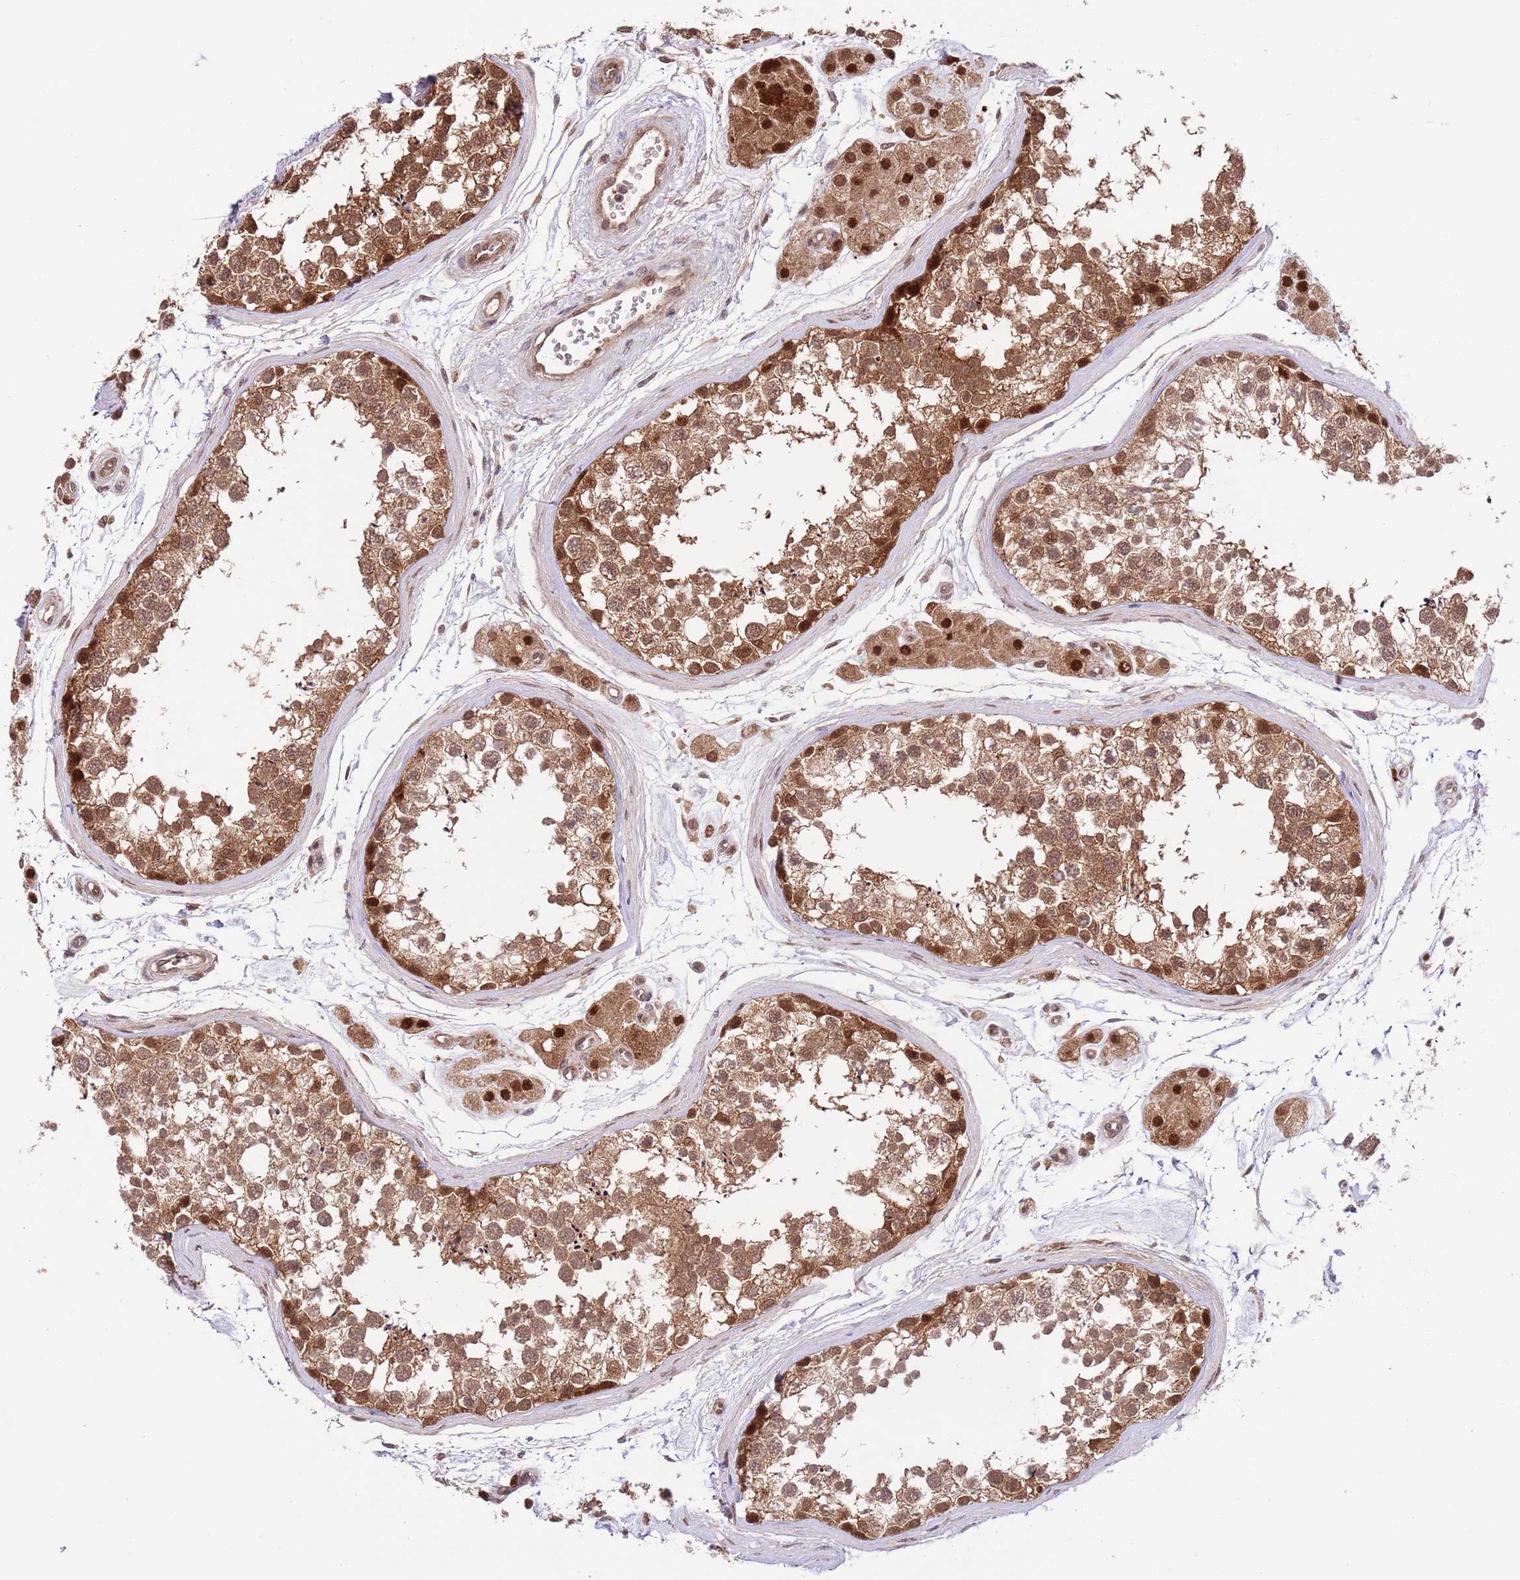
{"staining": {"intensity": "strong", "quantity": ">75%", "location": "cytoplasmic/membranous,nuclear"}, "tissue": "testis", "cell_type": "Cells in seminiferous ducts", "image_type": "normal", "snomed": [{"axis": "morphology", "description": "Normal tissue, NOS"}, {"axis": "topography", "description": "Testis"}], "caption": "Testis was stained to show a protein in brown. There is high levels of strong cytoplasmic/membranous,nuclear expression in approximately >75% of cells in seminiferous ducts. The protein is shown in brown color, while the nuclei are stained blue.", "gene": "HDHD2", "patient": {"sex": "male", "age": 56}}